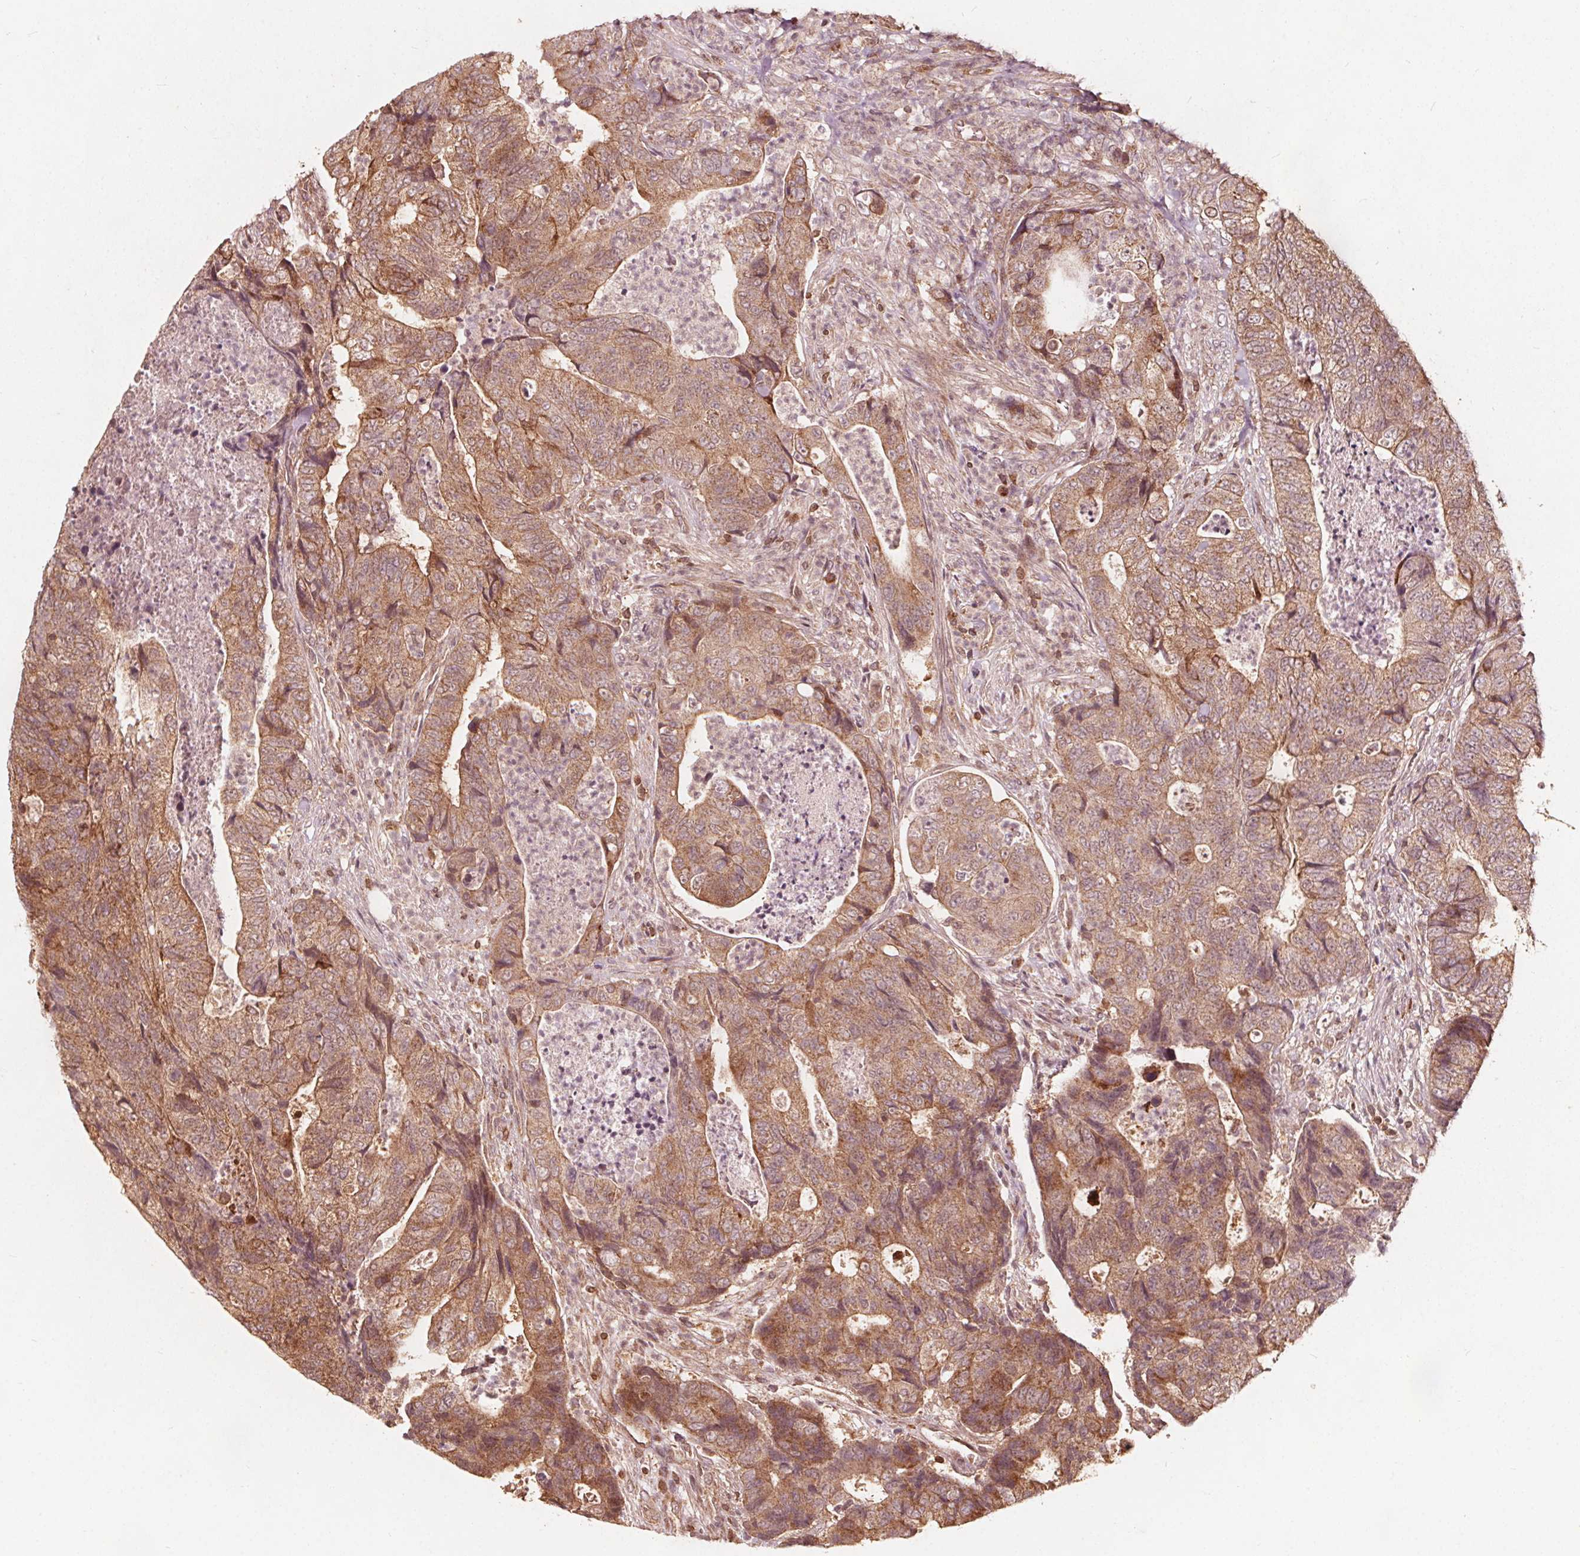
{"staining": {"intensity": "moderate", "quantity": ">75%", "location": "cytoplasmic/membranous"}, "tissue": "colorectal cancer", "cell_type": "Tumor cells", "image_type": "cancer", "snomed": [{"axis": "morphology", "description": "Adenocarcinoma, NOS"}, {"axis": "topography", "description": "Colon"}], "caption": "A micrograph showing moderate cytoplasmic/membranous expression in about >75% of tumor cells in adenocarcinoma (colorectal), as visualized by brown immunohistochemical staining.", "gene": "AIP", "patient": {"sex": "female", "age": 48}}